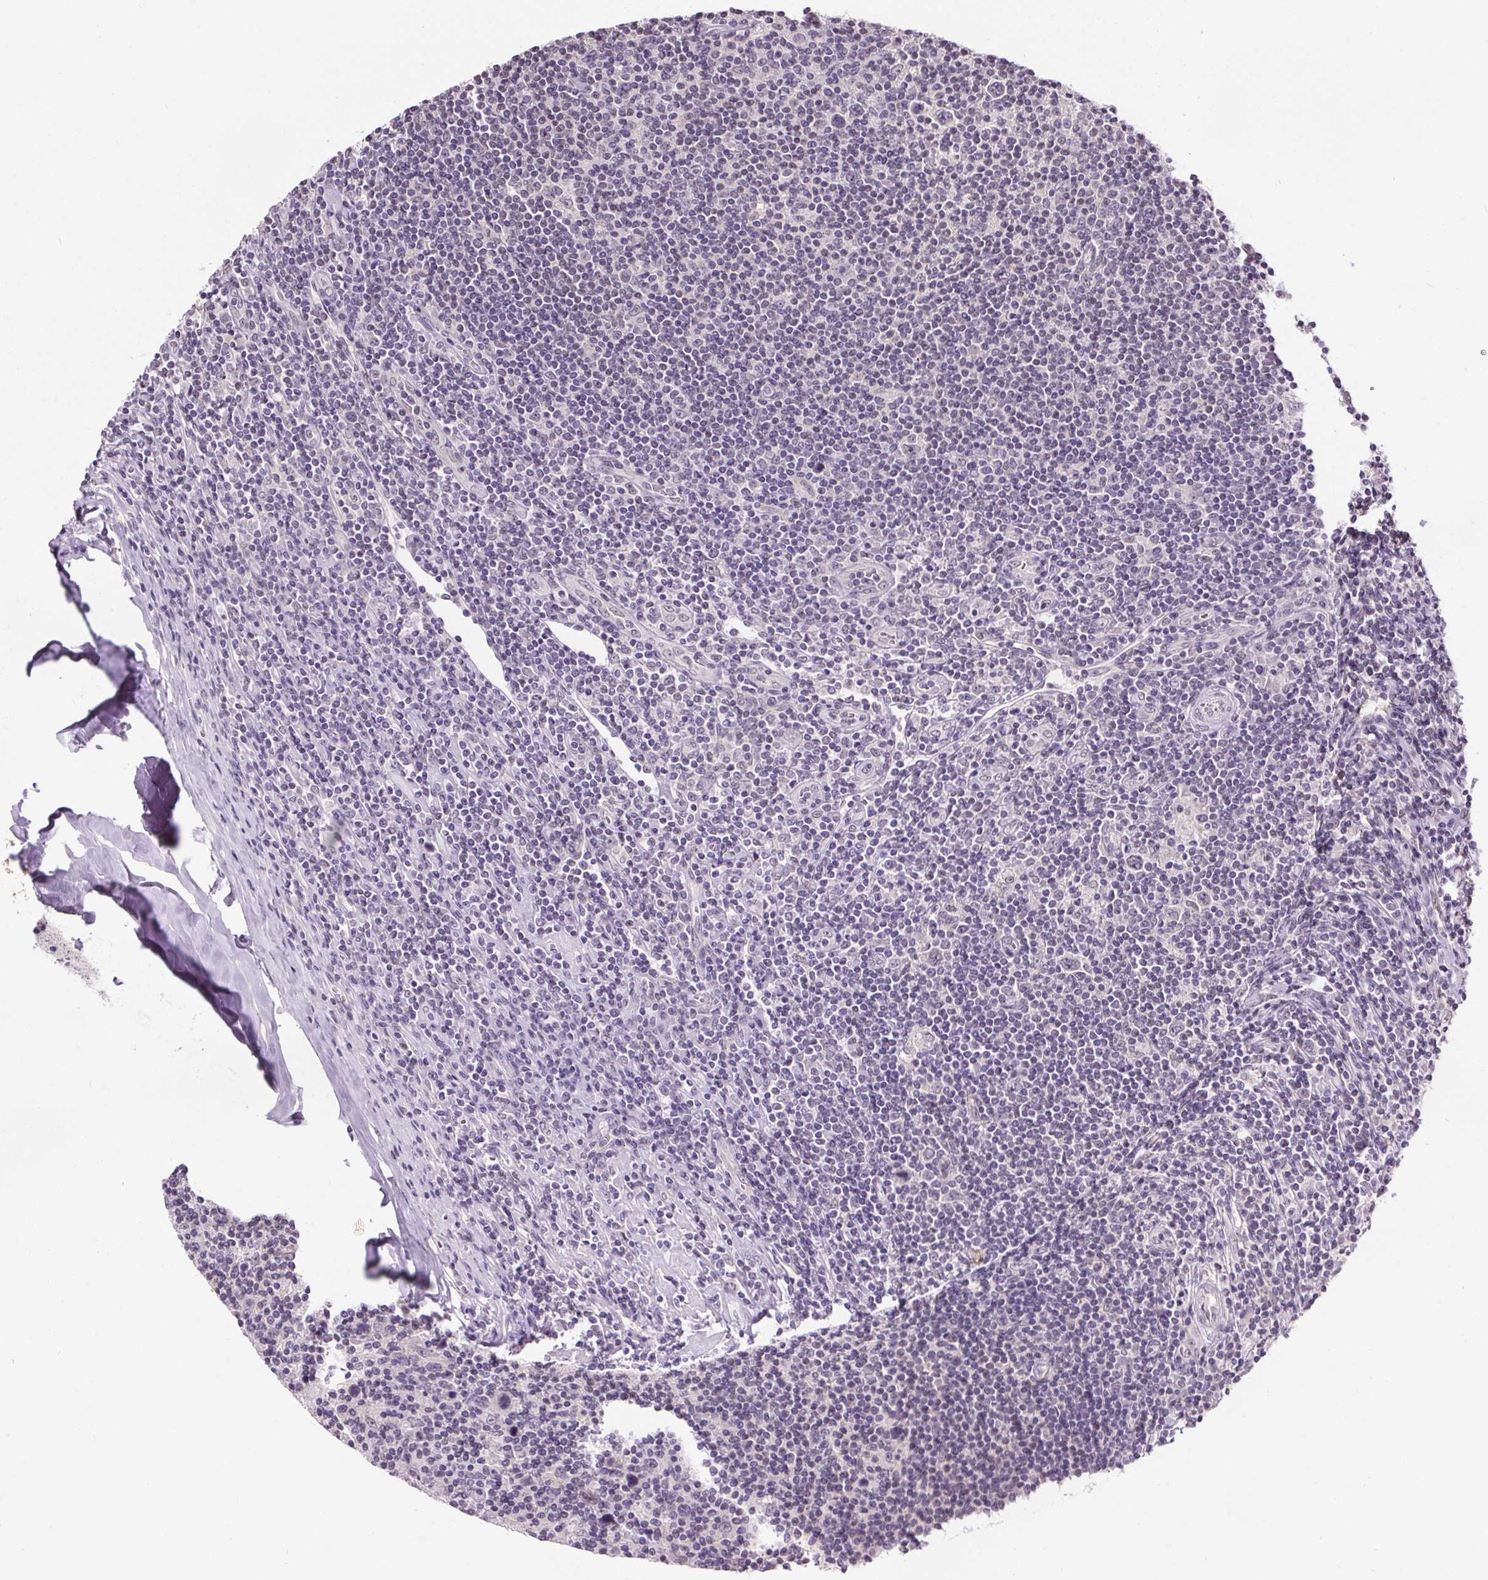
{"staining": {"intensity": "negative", "quantity": "none", "location": "none"}, "tissue": "lymphoma", "cell_type": "Tumor cells", "image_type": "cancer", "snomed": [{"axis": "morphology", "description": "Hodgkin's disease, NOS"}, {"axis": "topography", "description": "Lymph node"}], "caption": "Photomicrograph shows no protein expression in tumor cells of lymphoma tissue.", "gene": "SLC2A9", "patient": {"sex": "male", "age": 40}}